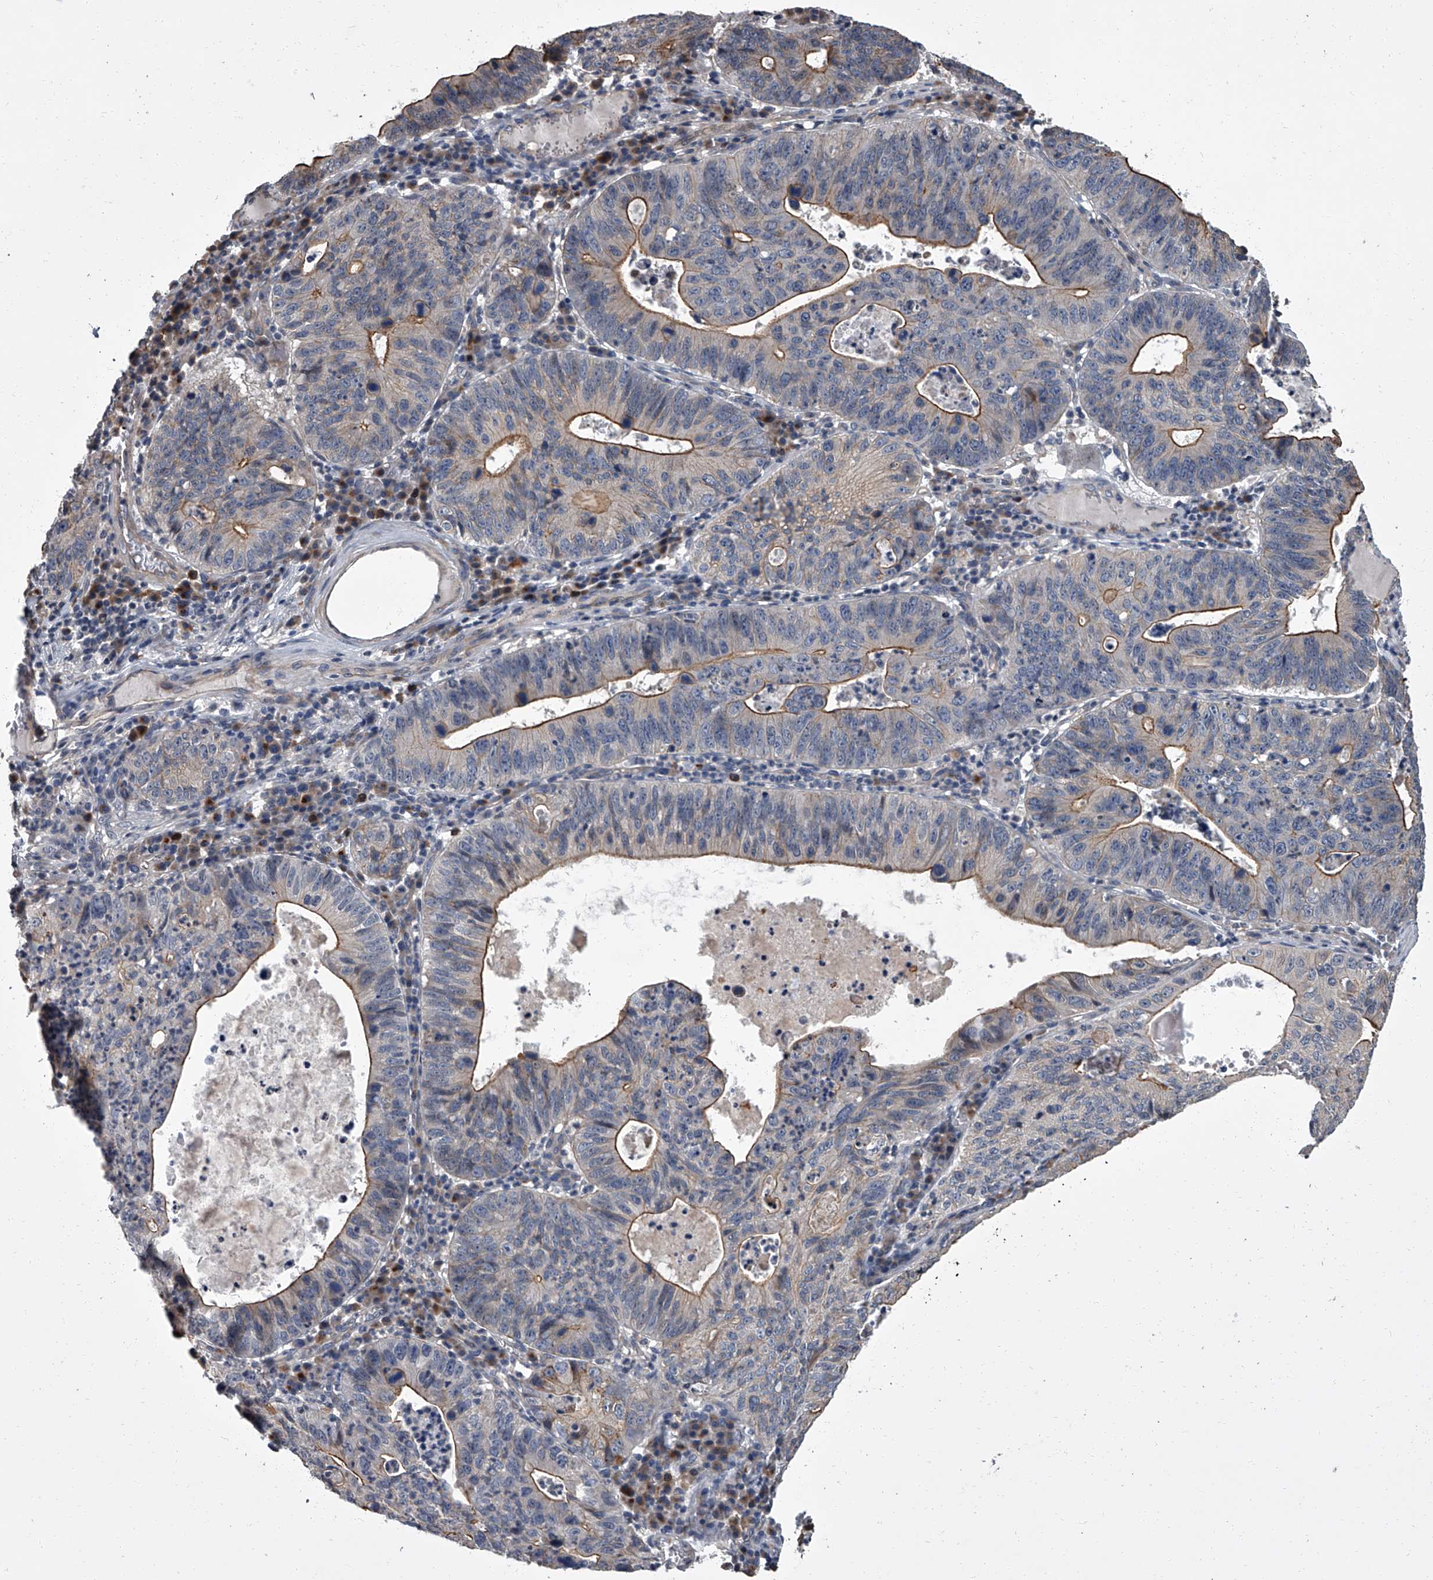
{"staining": {"intensity": "moderate", "quantity": "<25%", "location": "cytoplasmic/membranous"}, "tissue": "stomach cancer", "cell_type": "Tumor cells", "image_type": "cancer", "snomed": [{"axis": "morphology", "description": "Adenocarcinoma, NOS"}, {"axis": "topography", "description": "Stomach"}], "caption": "Adenocarcinoma (stomach) stained with a brown dye displays moderate cytoplasmic/membranous positive positivity in approximately <25% of tumor cells.", "gene": "SIRT4", "patient": {"sex": "male", "age": 59}}